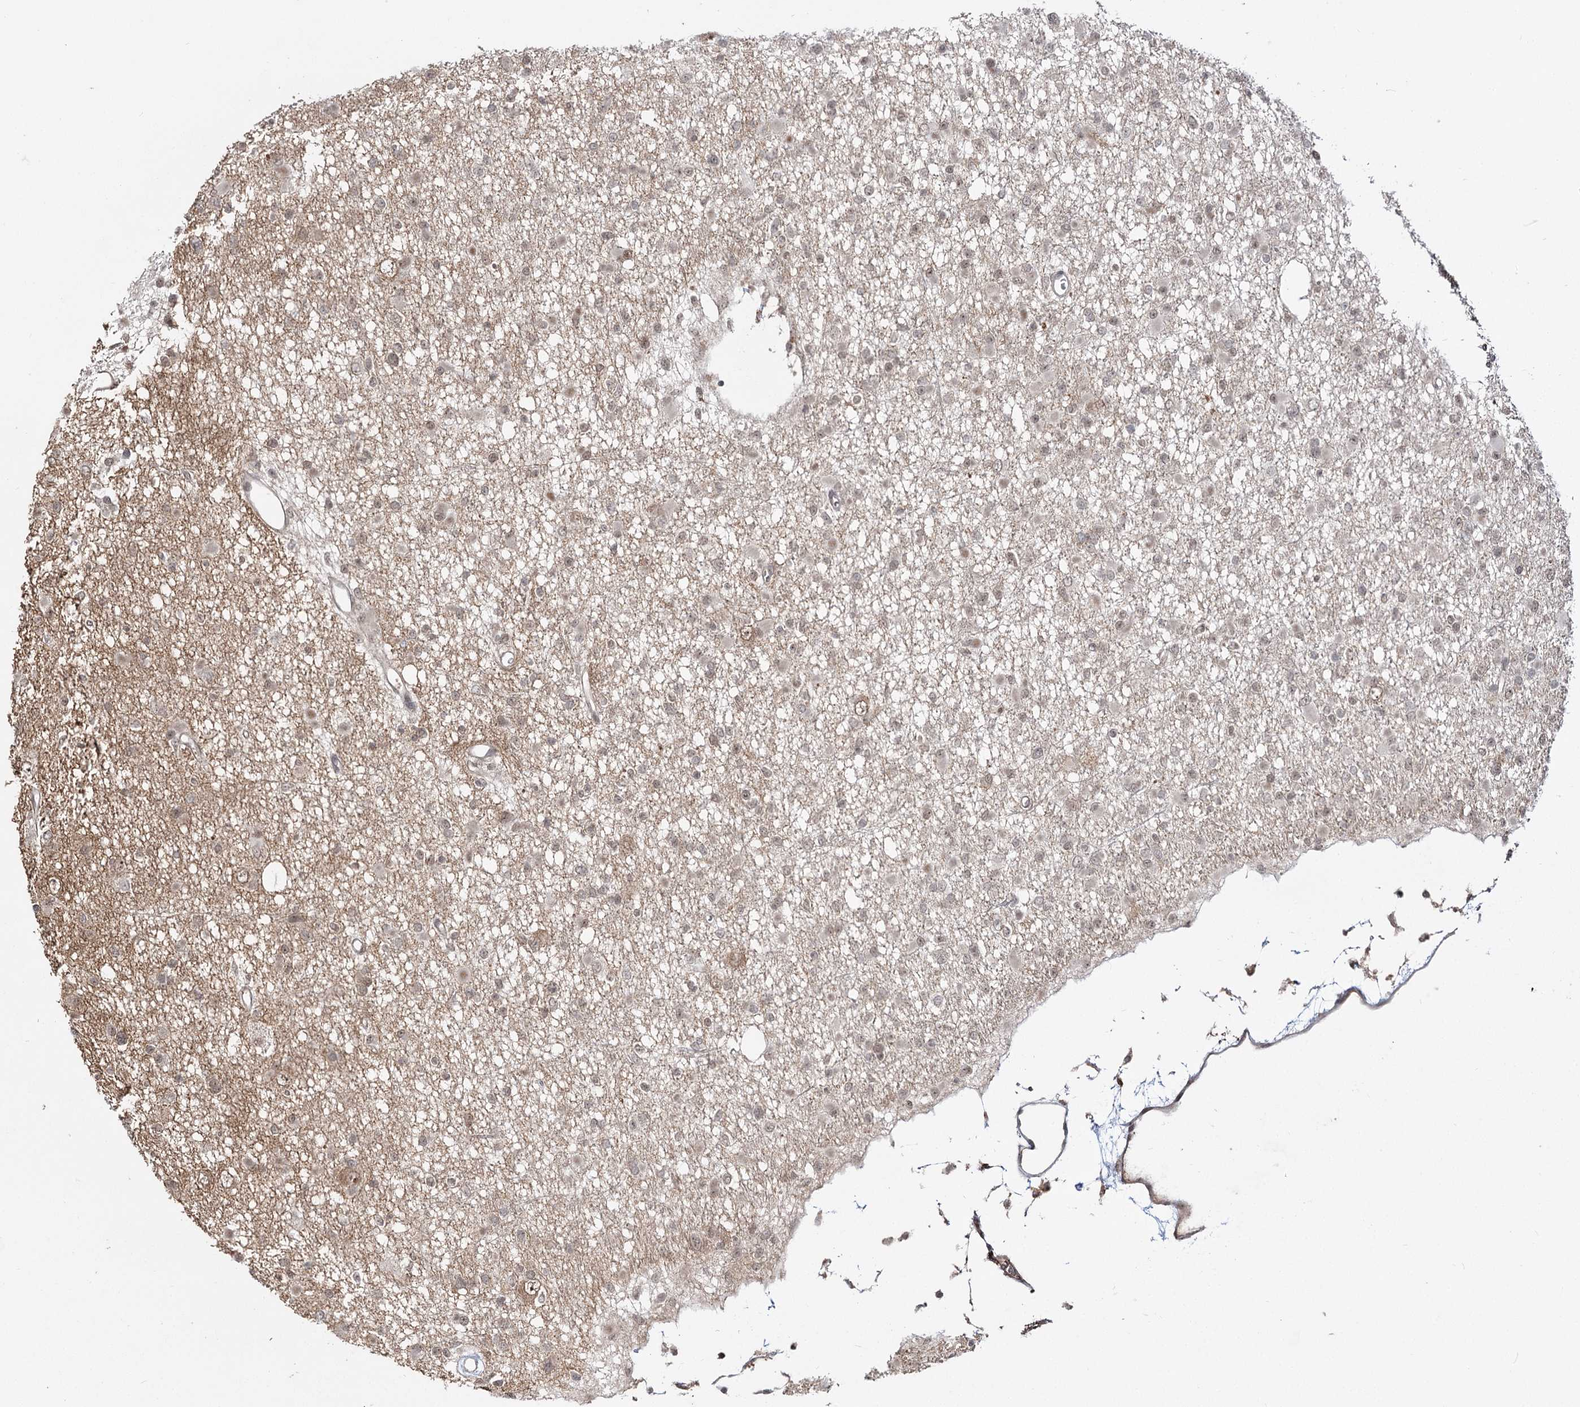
{"staining": {"intensity": "weak", "quantity": "<25%", "location": "nuclear"}, "tissue": "glioma", "cell_type": "Tumor cells", "image_type": "cancer", "snomed": [{"axis": "morphology", "description": "Glioma, malignant, Low grade"}, {"axis": "topography", "description": "Brain"}], "caption": "This is an IHC histopathology image of glioma. There is no positivity in tumor cells.", "gene": "HELQ", "patient": {"sex": "female", "age": 22}}